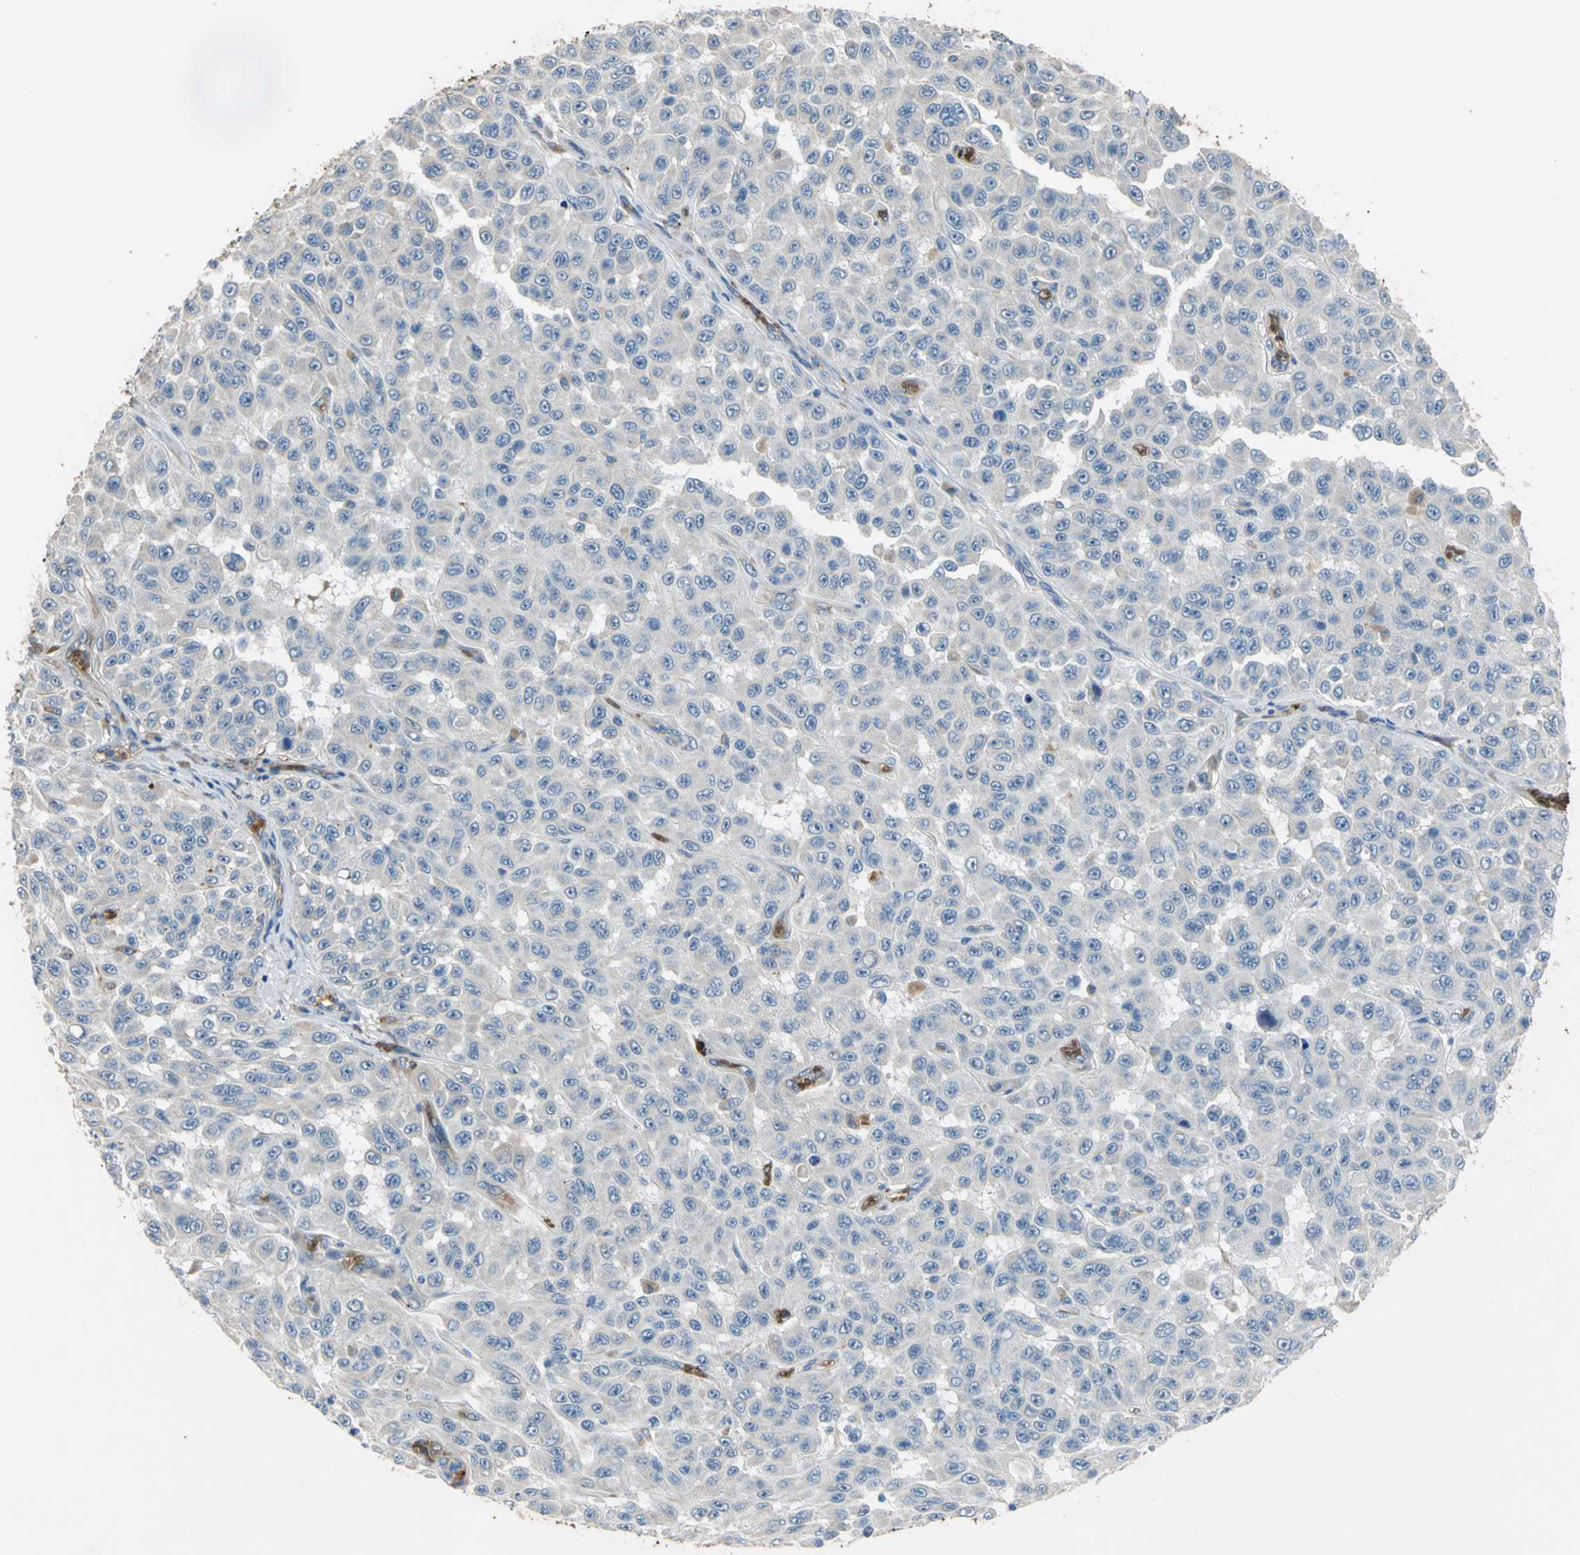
{"staining": {"intensity": "negative", "quantity": "none", "location": "none"}, "tissue": "melanoma", "cell_type": "Tumor cells", "image_type": "cancer", "snomed": [{"axis": "morphology", "description": "Malignant melanoma, NOS"}, {"axis": "topography", "description": "Skin"}], "caption": "Photomicrograph shows no significant protein positivity in tumor cells of malignant melanoma.", "gene": "TREM1", "patient": {"sex": "male", "age": 30}}